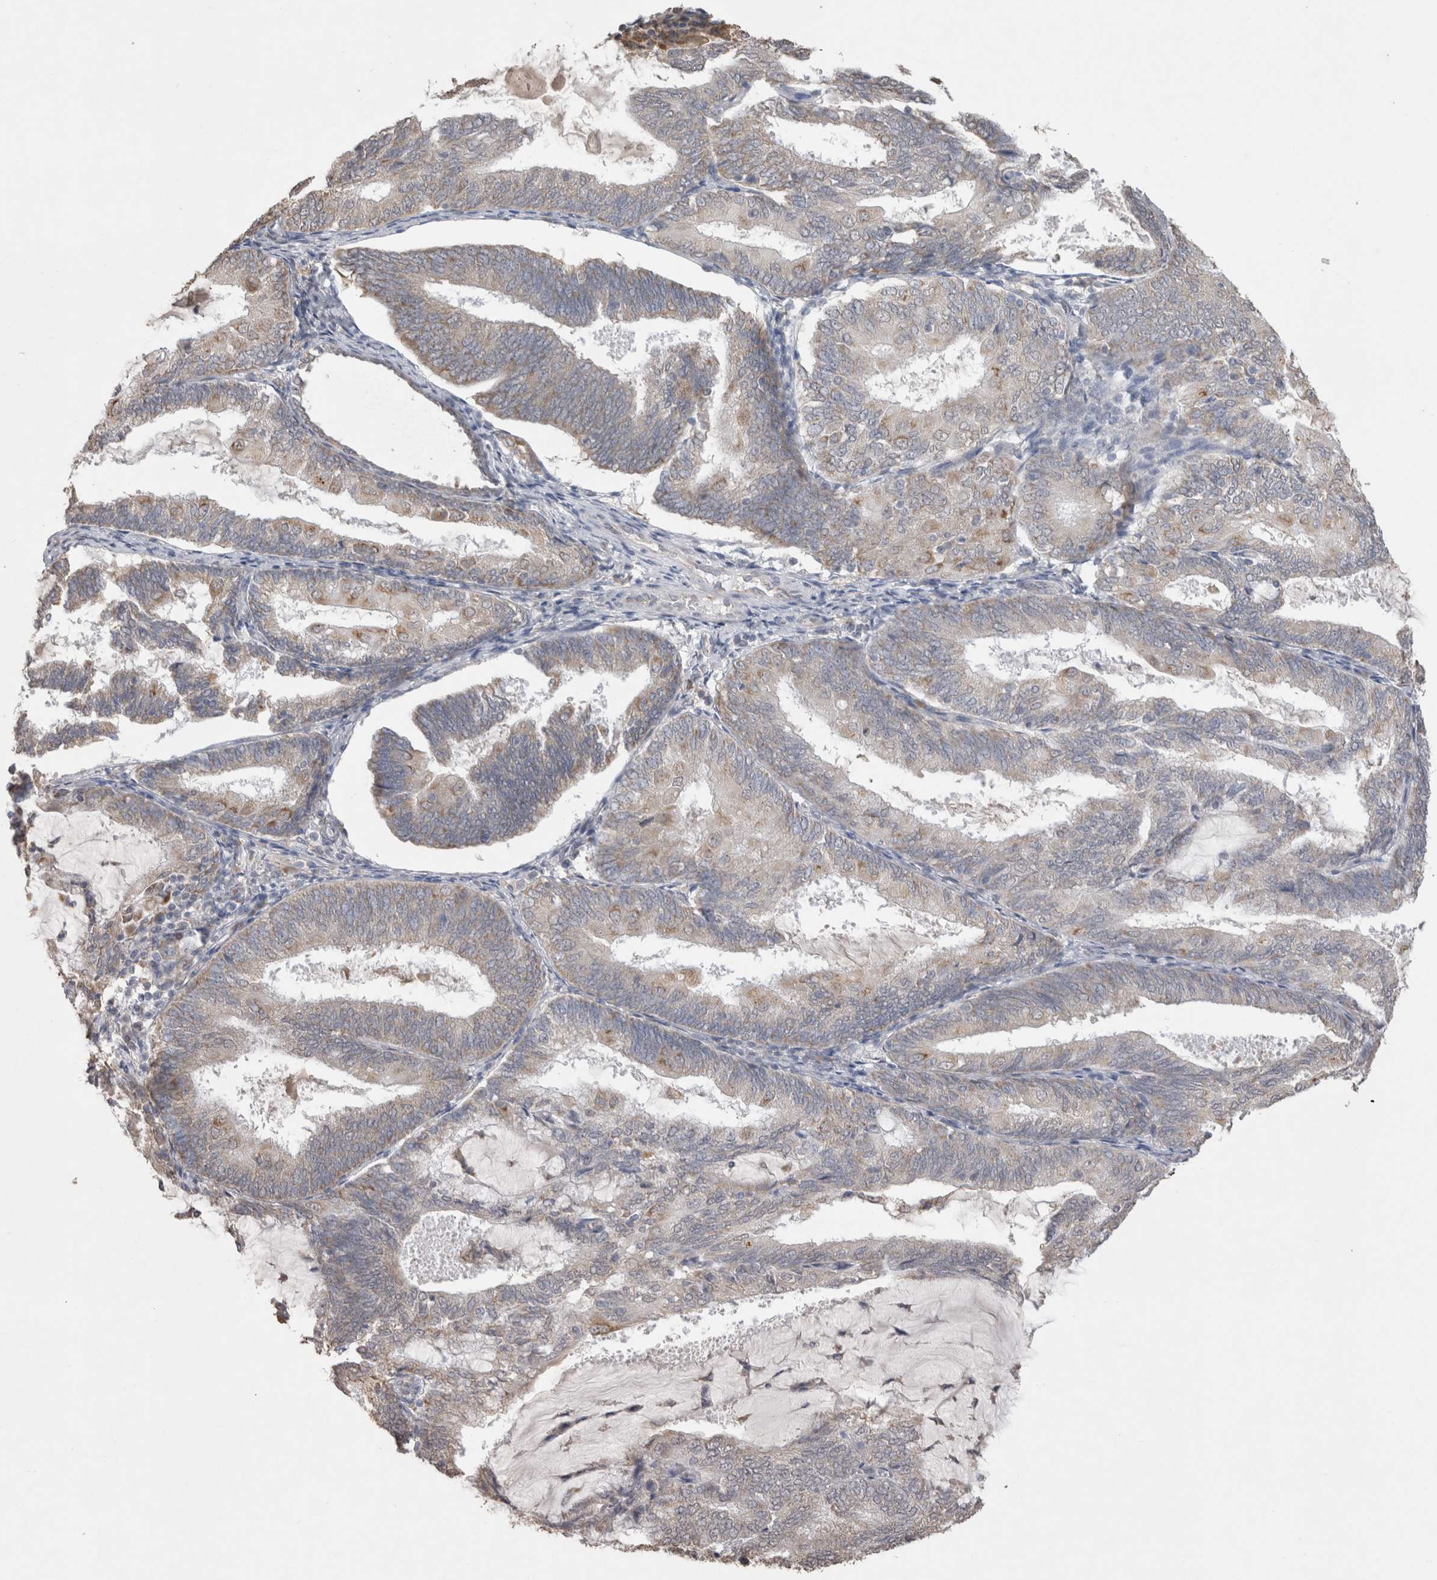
{"staining": {"intensity": "weak", "quantity": "<25%", "location": "cytoplasmic/membranous"}, "tissue": "endometrial cancer", "cell_type": "Tumor cells", "image_type": "cancer", "snomed": [{"axis": "morphology", "description": "Adenocarcinoma, NOS"}, {"axis": "topography", "description": "Endometrium"}], "caption": "DAB immunohistochemical staining of human endometrial cancer (adenocarcinoma) displays no significant expression in tumor cells.", "gene": "NOMO1", "patient": {"sex": "female", "age": 81}}